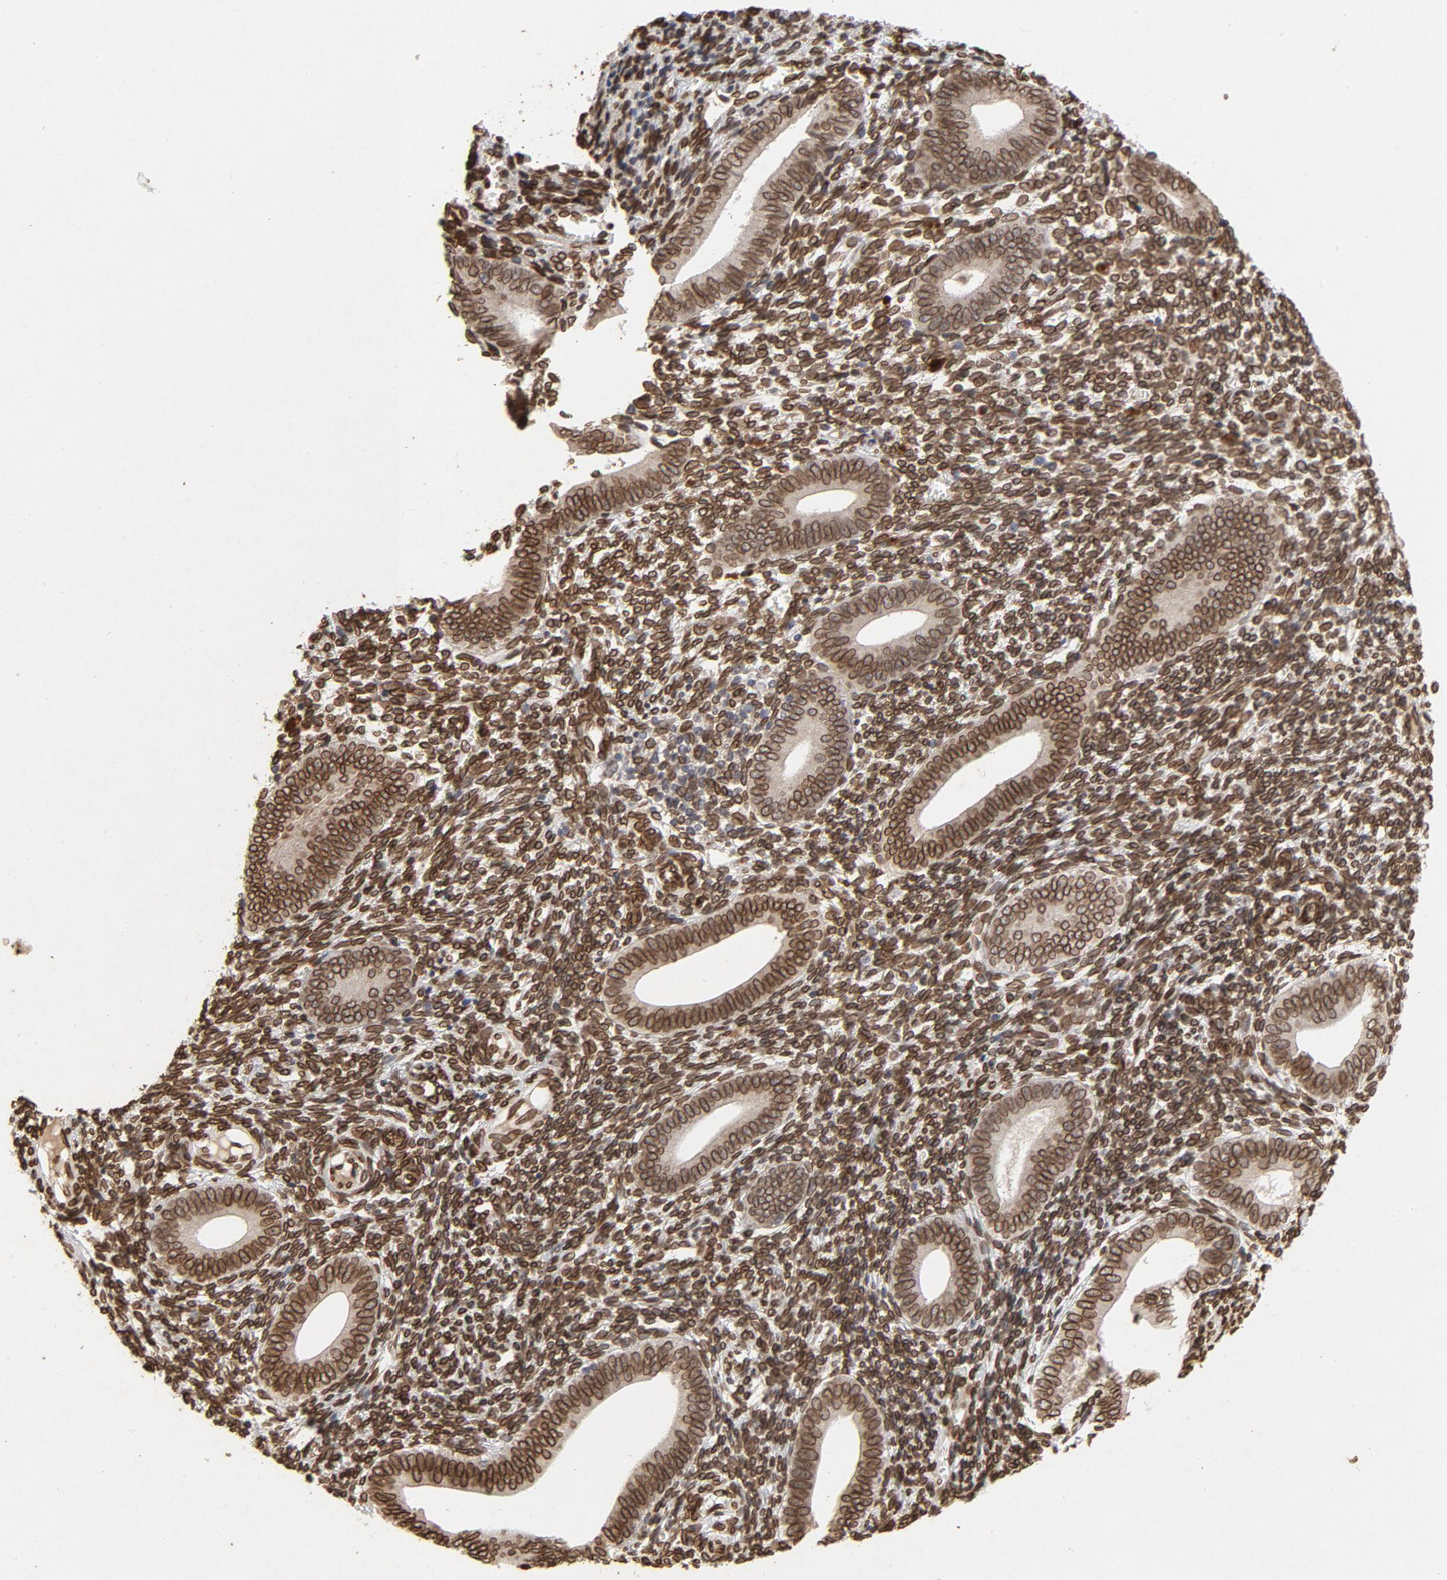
{"staining": {"intensity": "strong", "quantity": ">75%", "location": "cytoplasmic/membranous,nuclear"}, "tissue": "endometrium", "cell_type": "Cells in endometrial stroma", "image_type": "normal", "snomed": [{"axis": "morphology", "description": "Normal tissue, NOS"}, {"axis": "topography", "description": "Uterus"}, {"axis": "topography", "description": "Endometrium"}], "caption": "The histopathology image displays staining of benign endometrium, revealing strong cytoplasmic/membranous,nuclear protein staining (brown color) within cells in endometrial stroma.", "gene": "LMNA", "patient": {"sex": "female", "age": 33}}